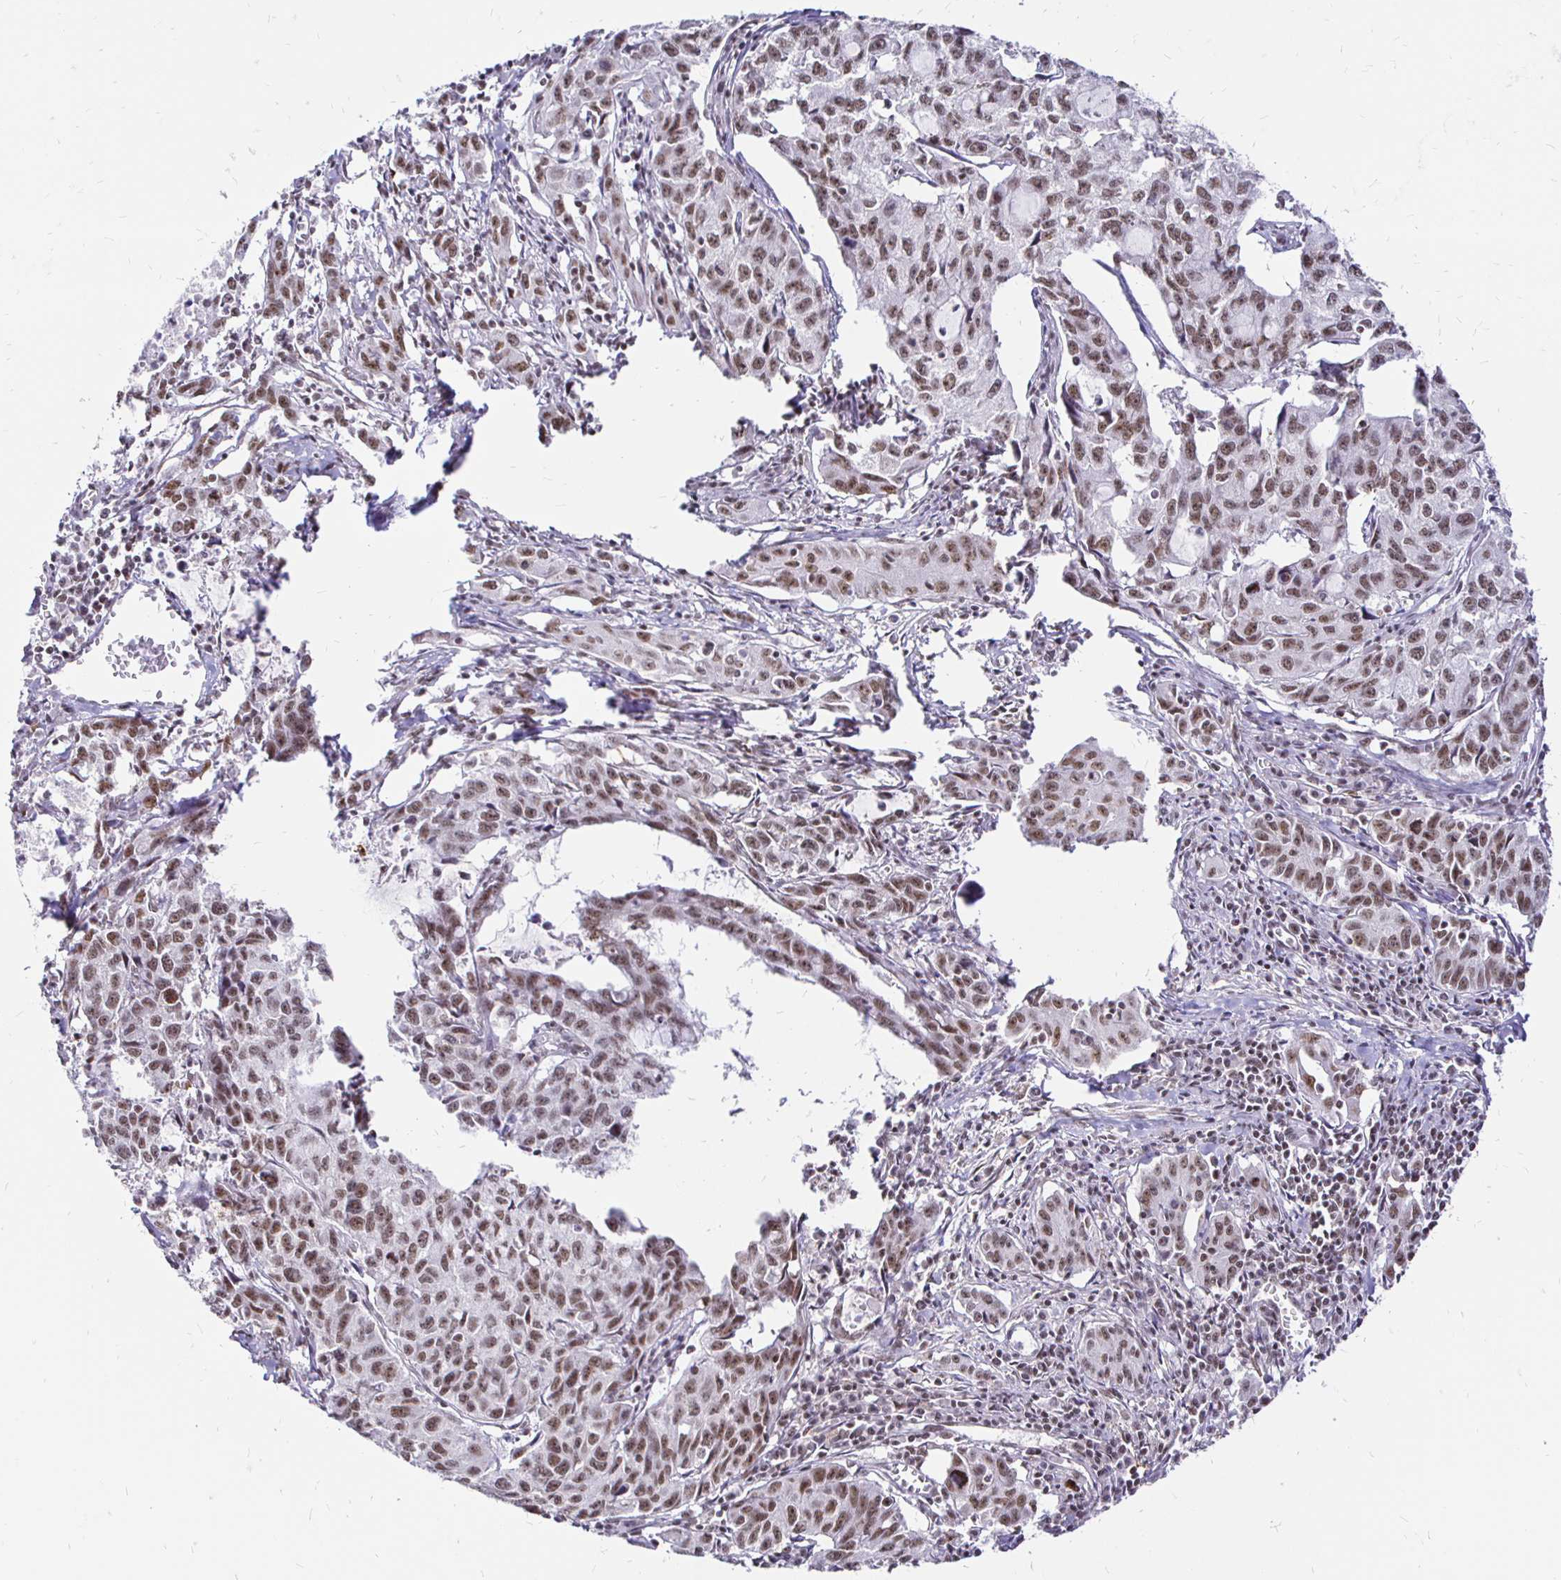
{"staining": {"intensity": "moderate", "quantity": ">75%", "location": "nuclear"}, "tissue": "cervical cancer", "cell_type": "Tumor cells", "image_type": "cancer", "snomed": [{"axis": "morphology", "description": "Squamous cell carcinoma, NOS"}, {"axis": "topography", "description": "Cervix"}], "caption": "Immunohistochemical staining of squamous cell carcinoma (cervical) demonstrates medium levels of moderate nuclear expression in about >75% of tumor cells. (Stains: DAB (3,3'-diaminobenzidine) in brown, nuclei in blue, Microscopy: brightfield microscopy at high magnification).", "gene": "SIN3A", "patient": {"sex": "female", "age": 28}}